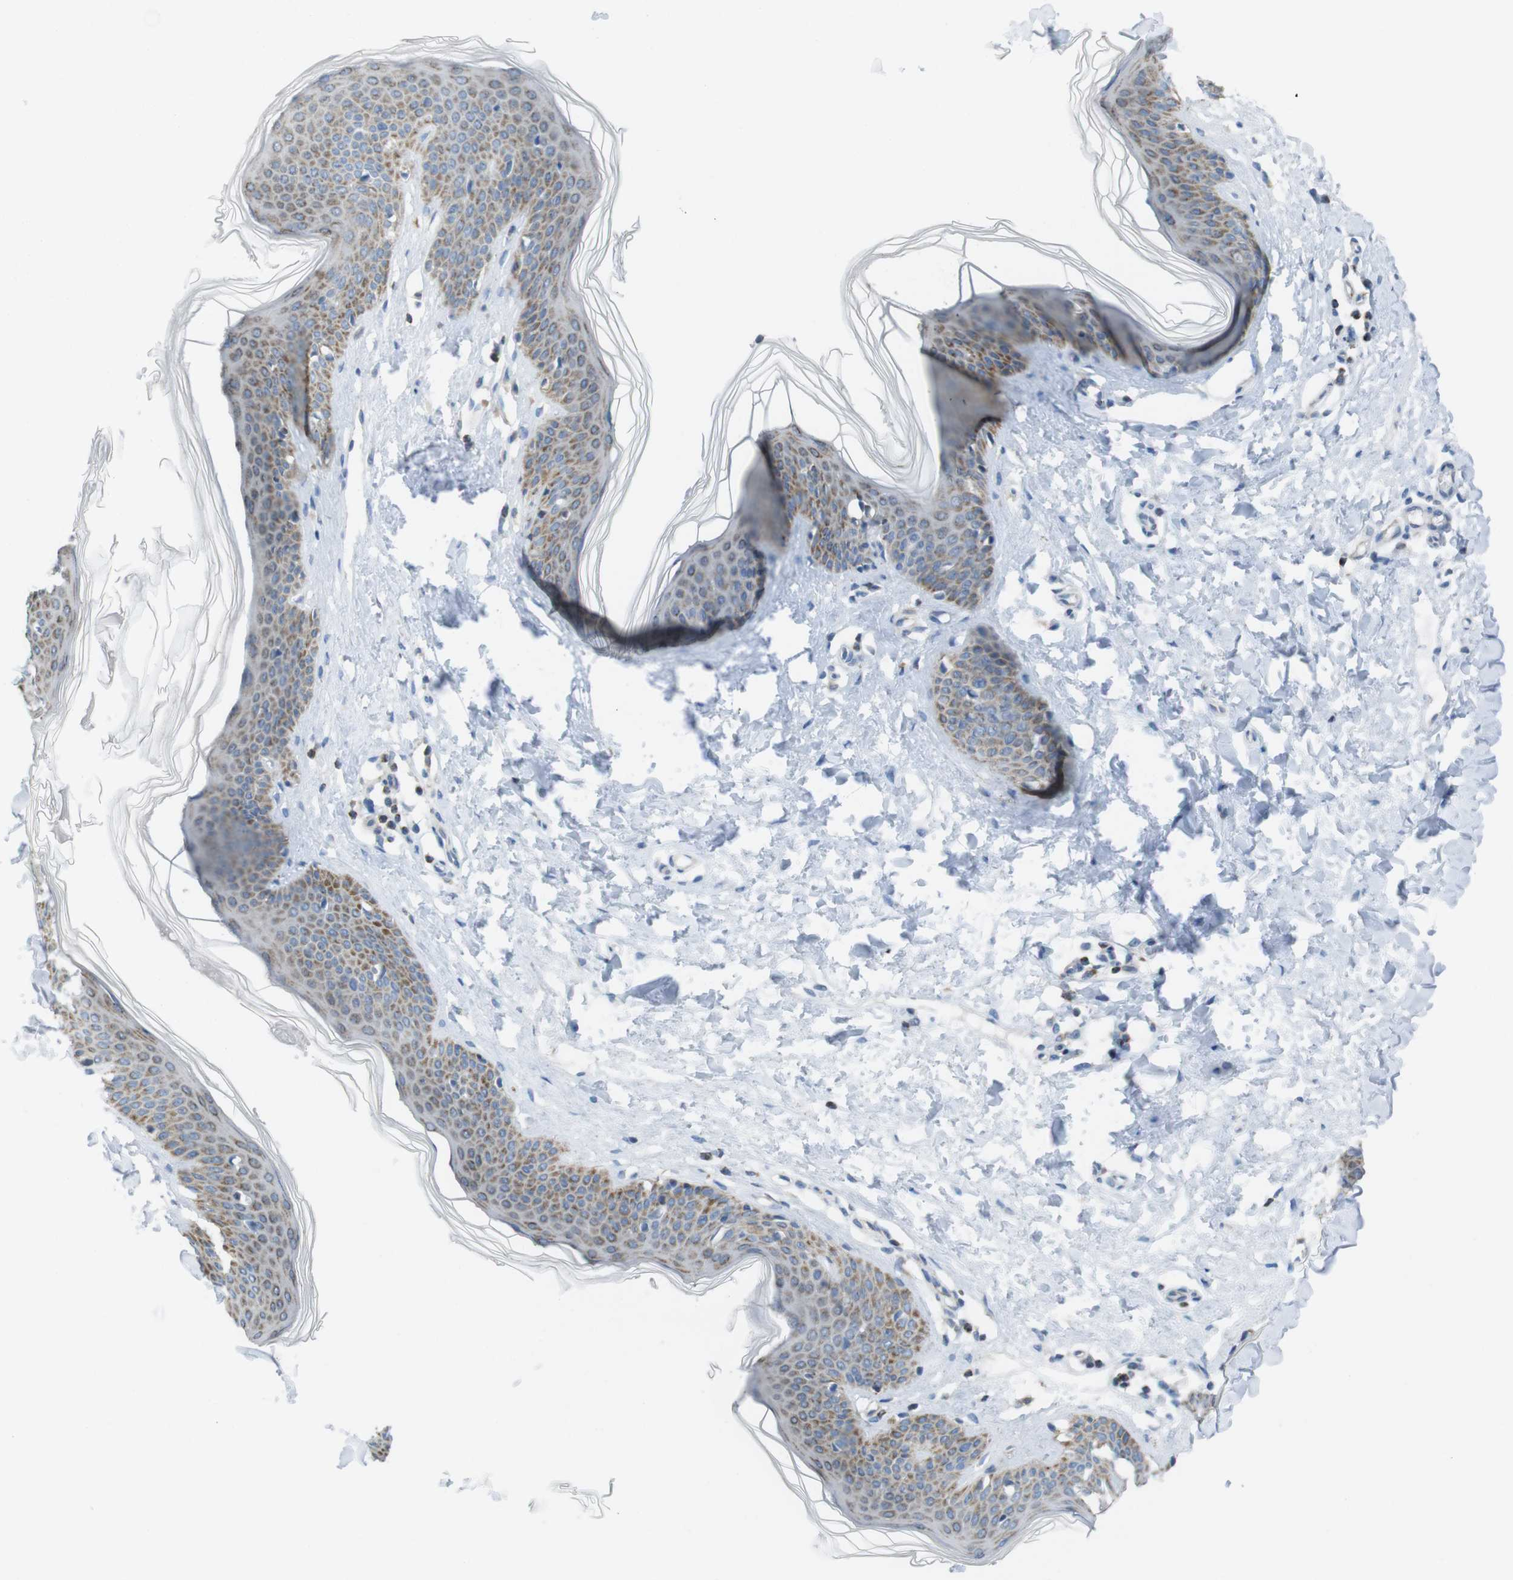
{"staining": {"intensity": "negative", "quantity": "none", "location": "none"}, "tissue": "skin", "cell_type": "Fibroblasts", "image_type": "normal", "snomed": [{"axis": "morphology", "description": "Normal tissue, NOS"}, {"axis": "topography", "description": "Skin"}], "caption": "The IHC histopathology image has no significant expression in fibroblasts of skin. The staining is performed using DAB brown chromogen with nuclei counter-stained in using hematoxylin.", "gene": "GRIK1", "patient": {"sex": "female", "age": 17}}